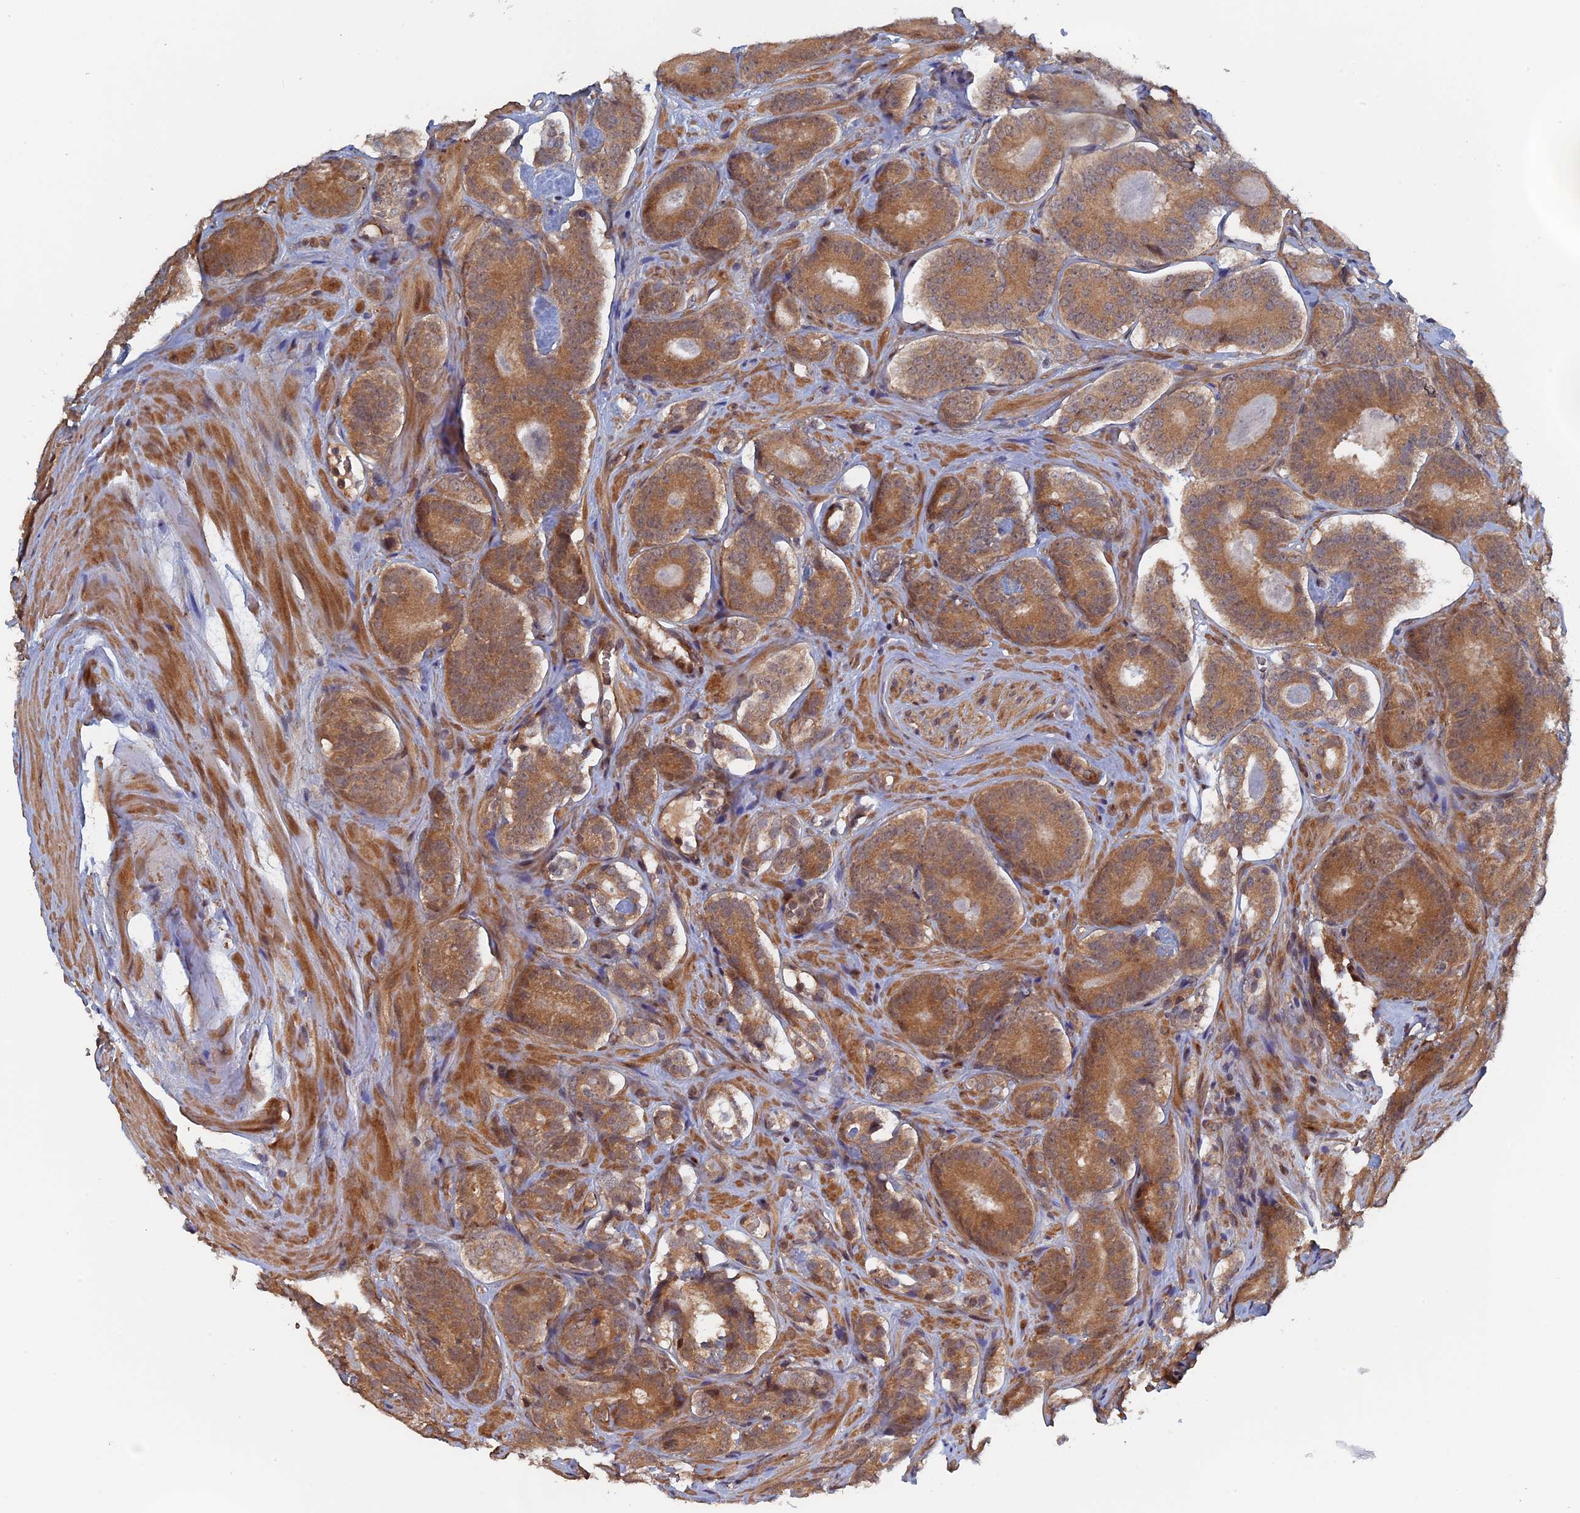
{"staining": {"intensity": "moderate", "quantity": ">75%", "location": "cytoplasmic/membranous"}, "tissue": "prostate cancer", "cell_type": "Tumor cells", "image_type": "cancer", "snomed": [{"axis": "morphology", "description": "Adenocarcinoma, High grade"}, {"axis": "topography", "description": "Prostate"}], "caption": "Prostate high-grade adenocarcinoma tissue displays moderate cytoplasmic/membranous expression in about >75% of tumor cells, visualized by immunohistochemistry.", "gene": "ELOVL6", "patient": {"sex": "male", "age": 63}}